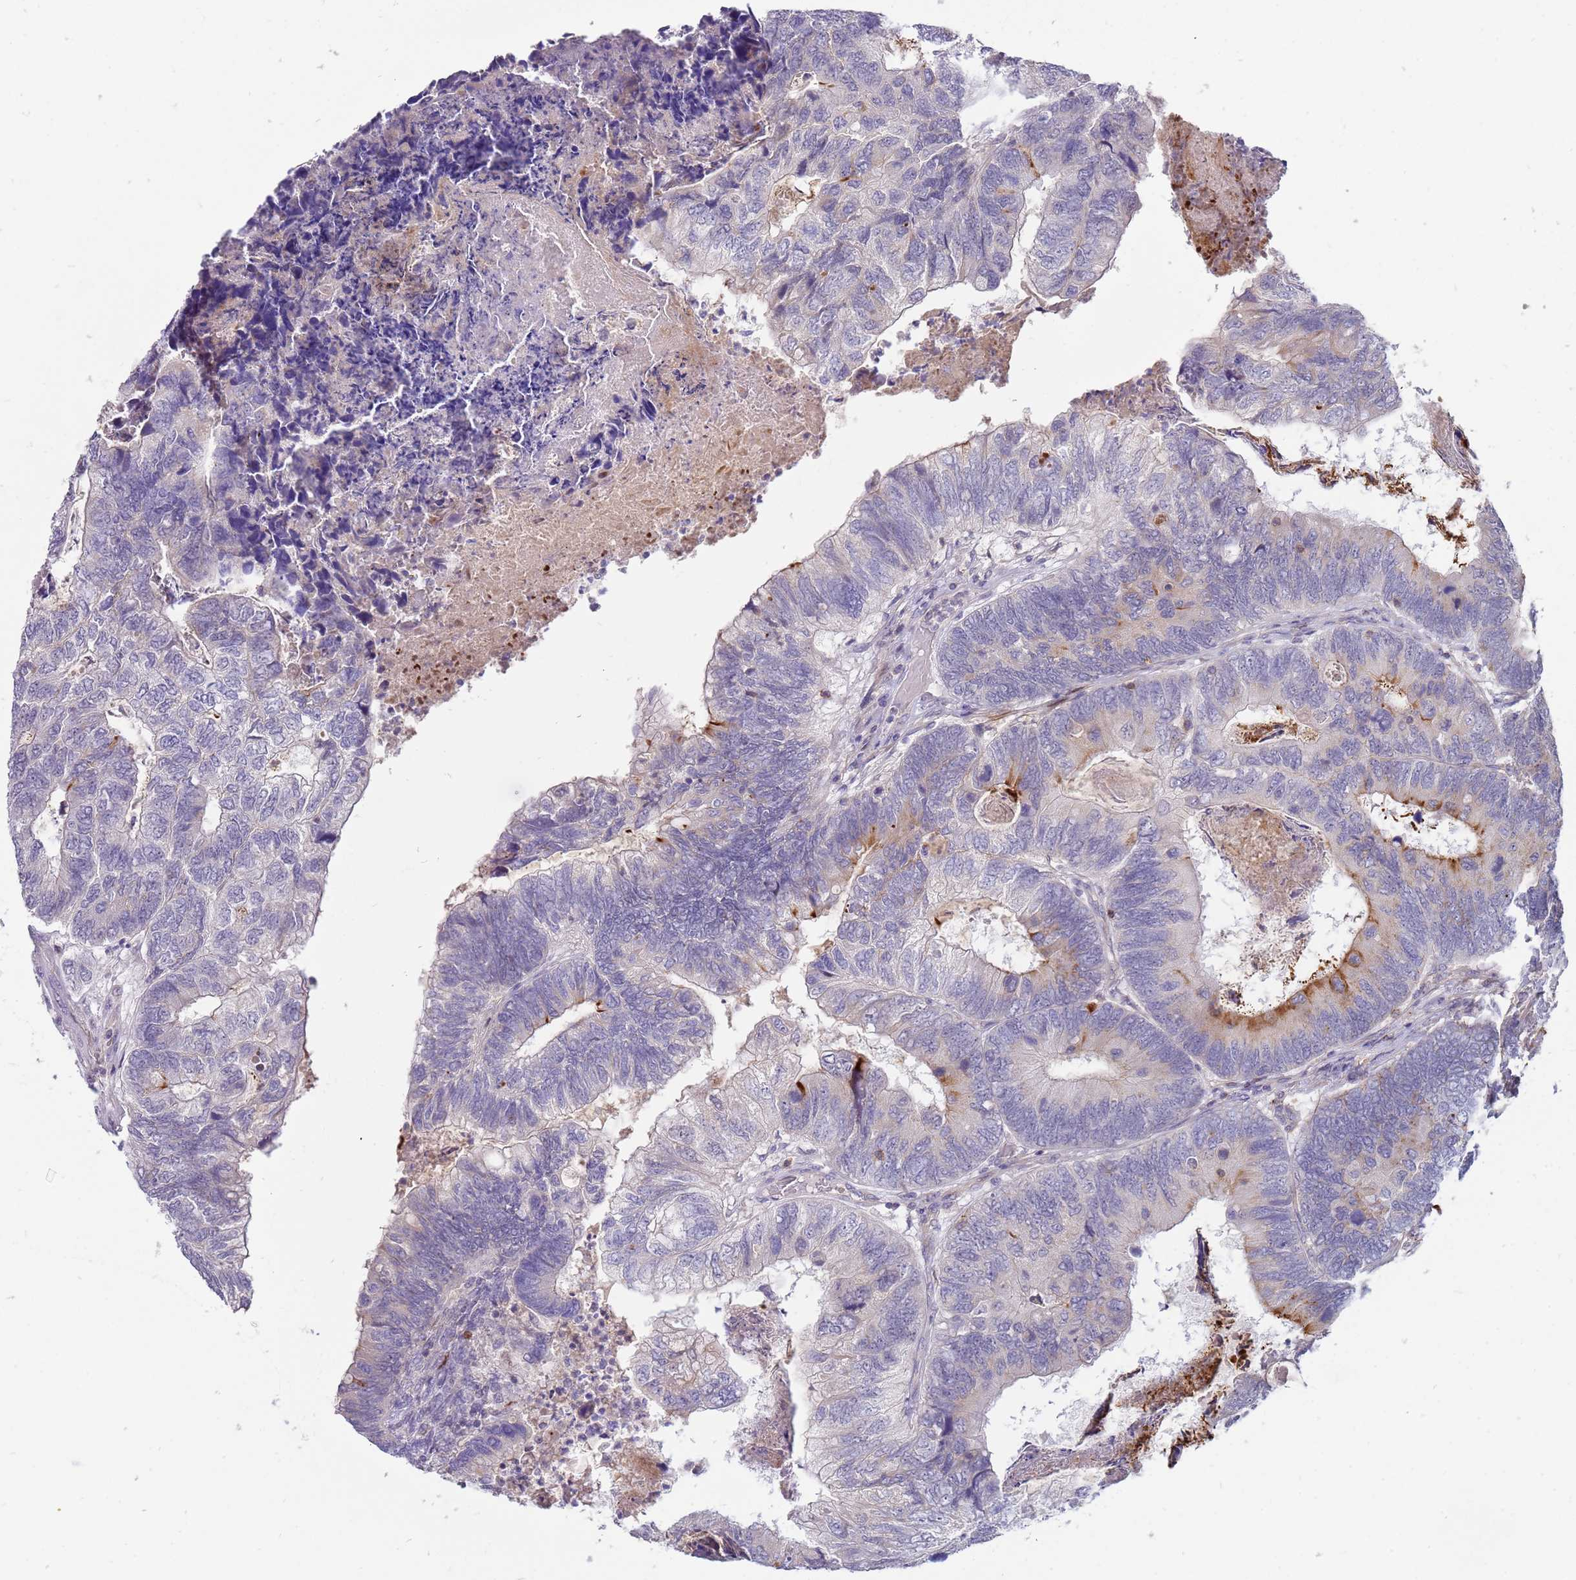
{"staining": {"intensity": "moderate", "quantity": "<25%", "location": "cytoplasmic/membranous"}, "tissue": "colorectal cancer", "cell_type": "Tumor cells", "image_type": "cancer", "snomed": [{"axis": "morphology", "description": "Adenocarcinoma, NOS"}, {"axis": "topography", "description": "Colon"}], "caption": "An IHC image of neoplastic tissue is shown. Protein staining in brown highlights moderate cytoplasmic/membranous positivity in colorectal adenocarcinoma within tumor cells.", "gene": "STK25", "patient": {"sex": "female", "age": 67}}